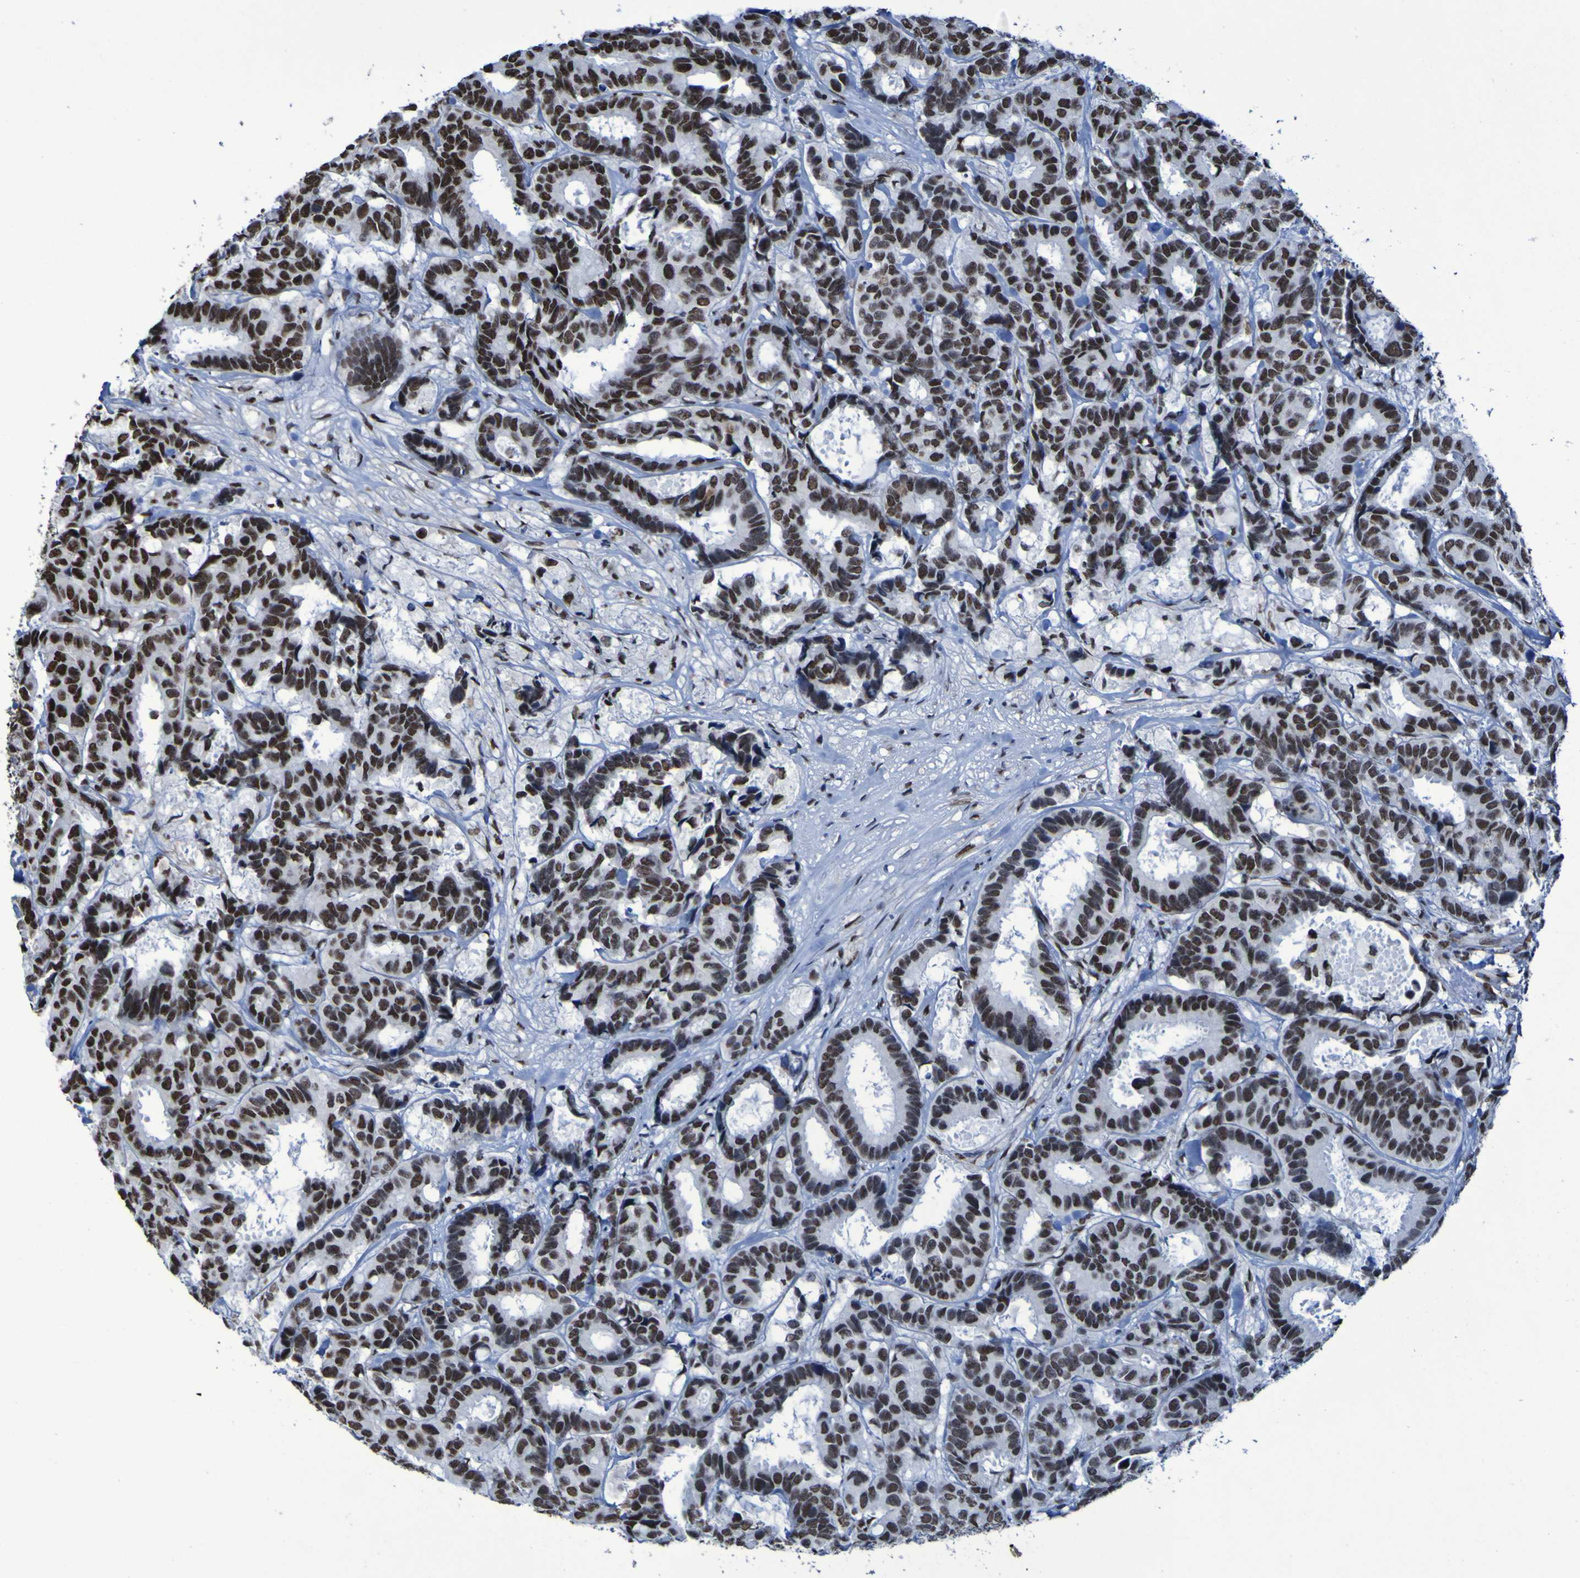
{"staining": {"intensity": "strong", "quantity": ">75%", "location": "nuclear"}, "tissue": "breast cancer", "cell_type": "Tumor cells", "image_type": "cancer", "snomed": [{"axis": "morphology", "description": "Duct carcinoma"}, {"axis": "topography", "description": "Breast"}], "caption": "This histopathology image shows immunohistochemistry (IHC) staining of breast cancer (intraductal carcinoma), with high strong nuclear positivity in about >75% of tumor cells.", "gene": "HNRNPR", "patient": {"sex": "female", "age": 87}}